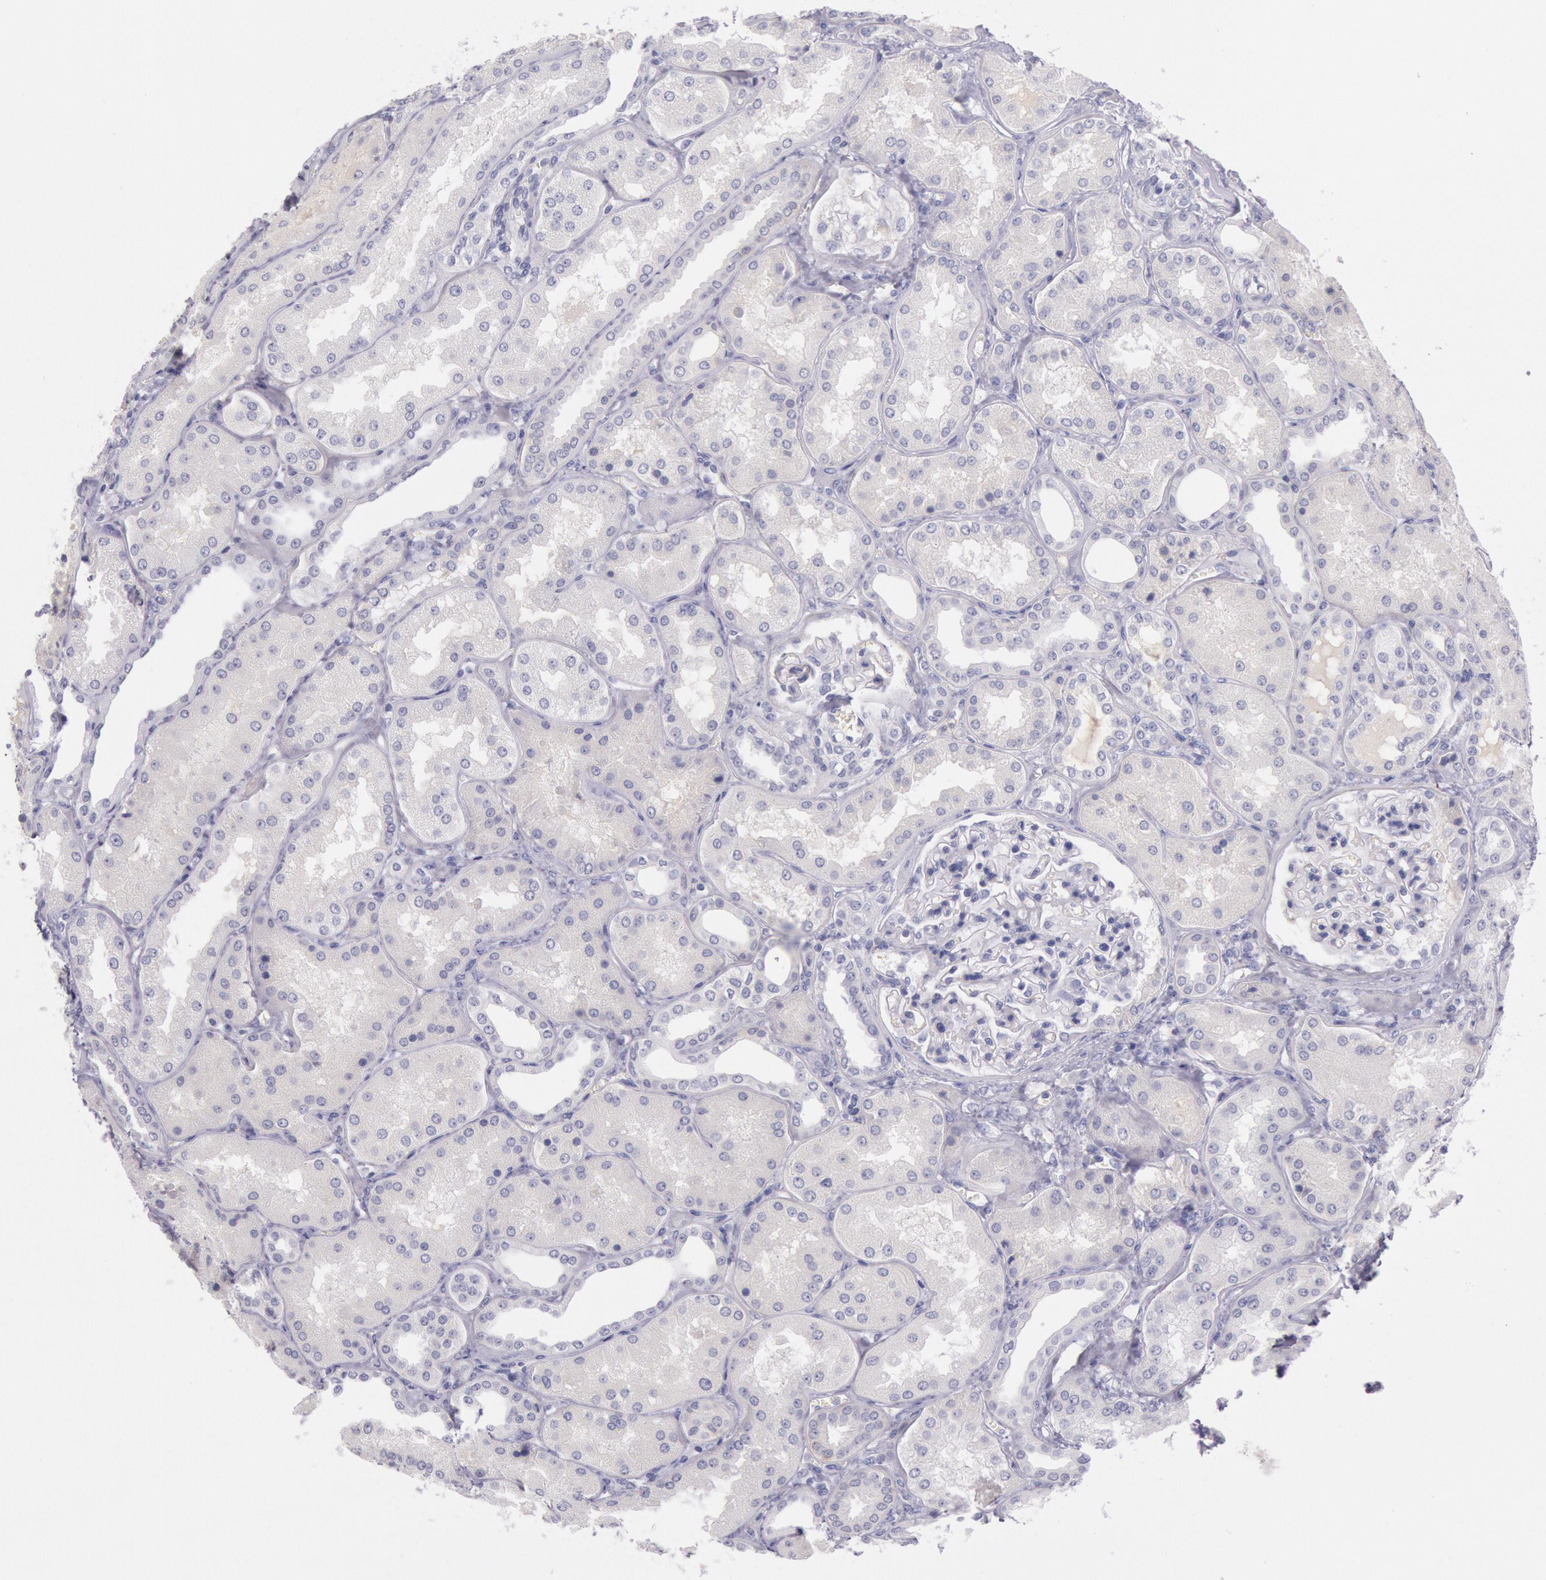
{"staining": {"intensity": "negative", "quantity": "none", "location": "none"}, "tissue": "kidney", "cell_type": "Cells in glomeruli", "image_type": "normal", "snomed": [{"axis": "morphology", "description": "Normal tissue, NOS"}, {"axis": "topography", "description": "Kidney"}], "caption": "High power microscopy image of an immunohistochemistry (IHC) micrograph of benign kidney, revealing no significant expression in cells in glomeruli.", "gene": "EGFR", "patient": {"sex": "female", "age": 56}}